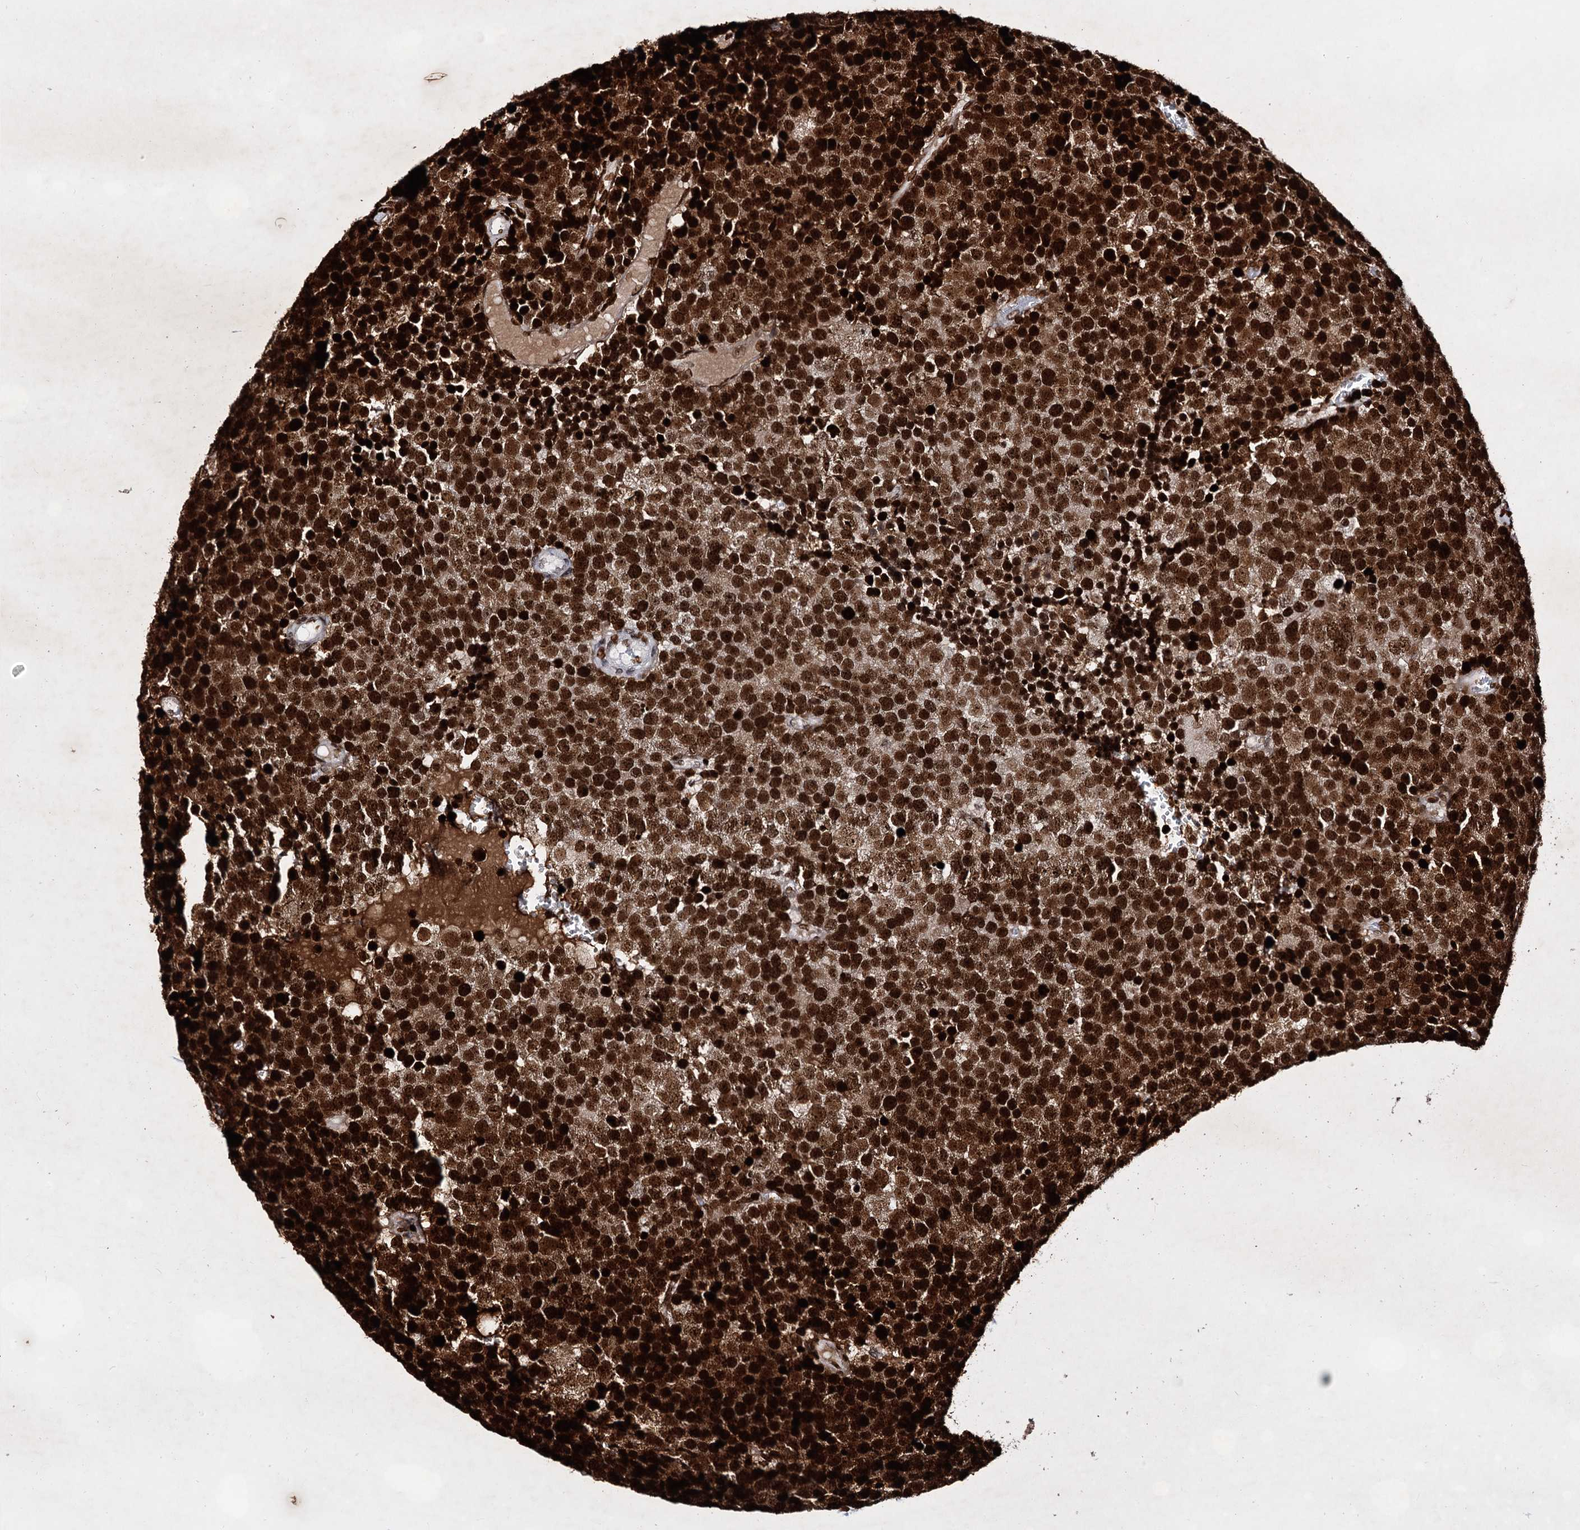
{"staining": {"intensity": "strong", "quantity": ">75%", "location": "nuclear"}, "tissue": "testis cancer", "cell_type": "Tumor cells", "image_type": "cancer", "snomed": [{"axis": "morphology", "description": "Seminoma, NOS"}, {"axis": "topography", "description": "Testis"}], "caption": "Tumor cells demonstrate high levels of strong nuclear staining in approximately >75% of cells in testis cancer.", "gene": "HMGB2", "patient": {"sex": "male", "age": 71}}